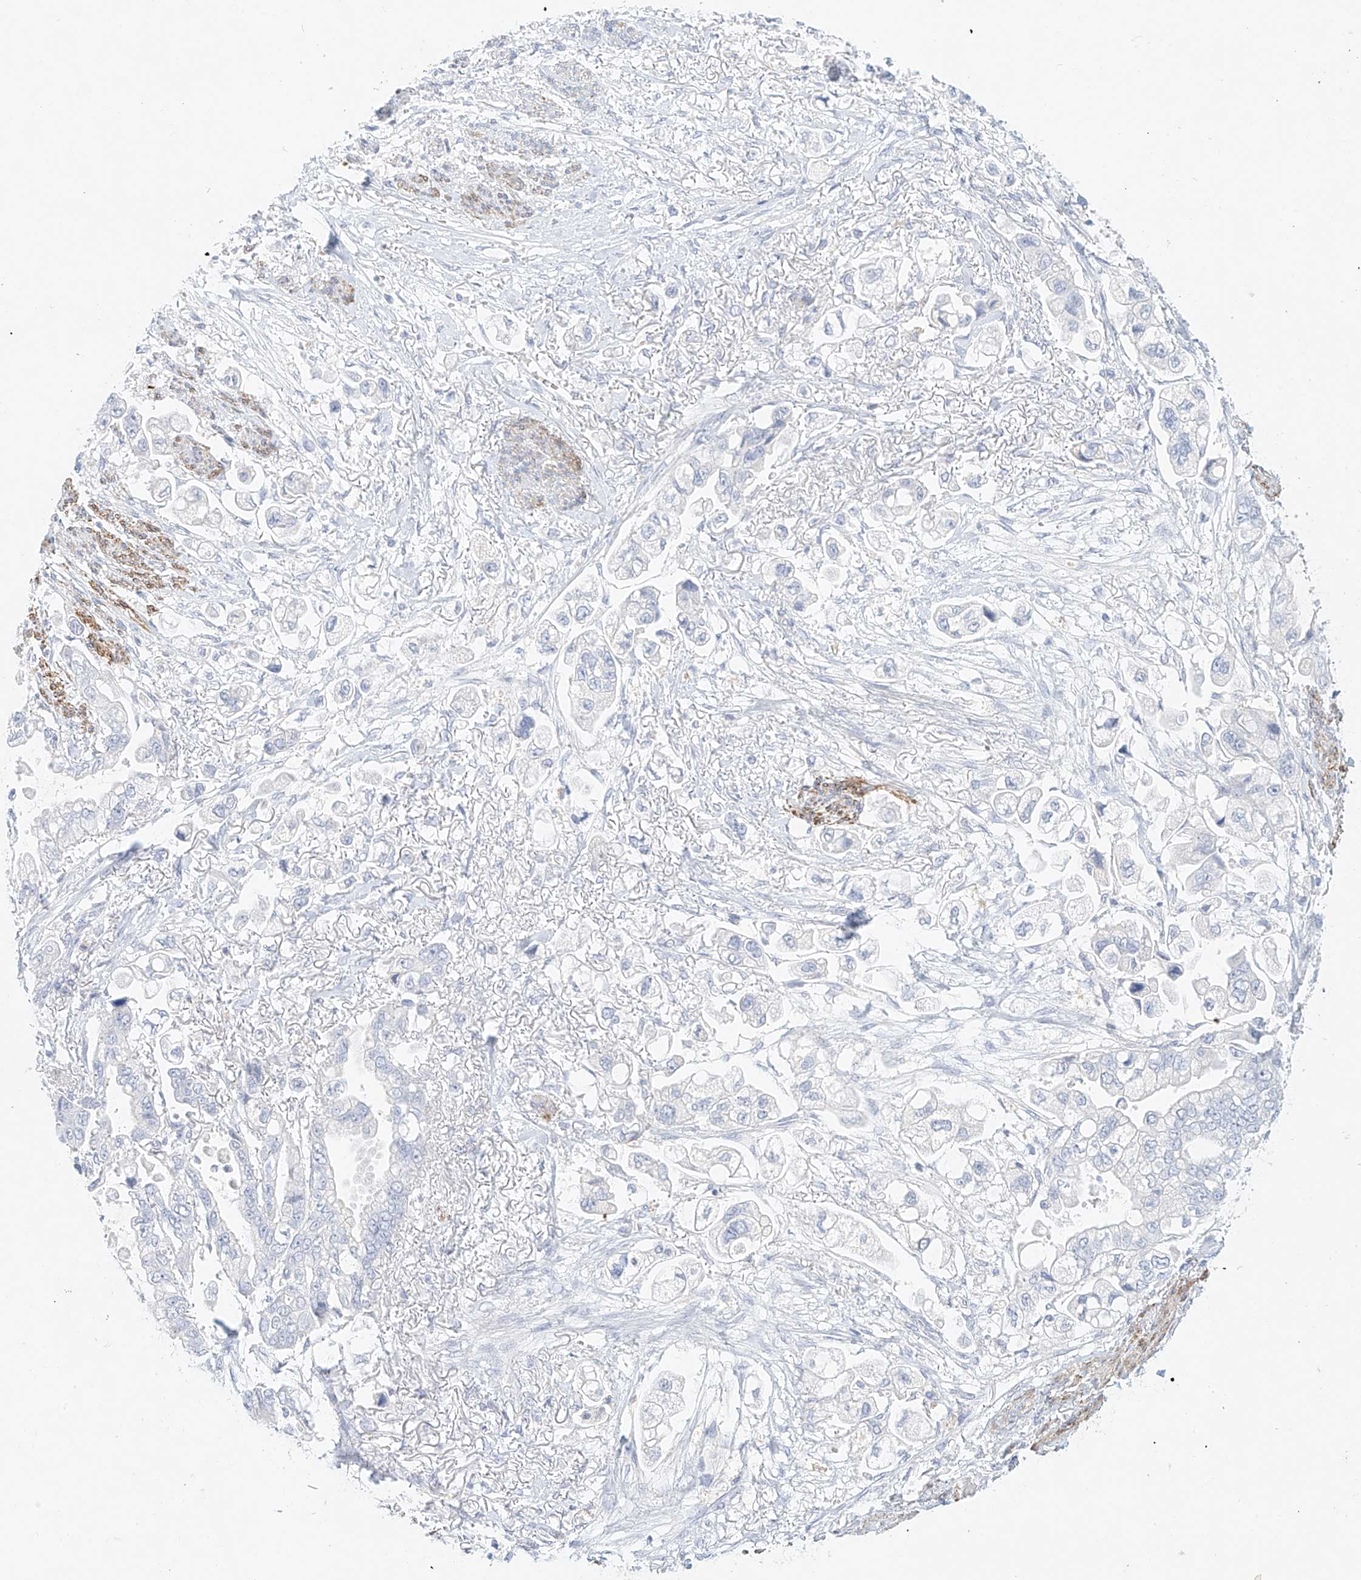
{"staining": {"intensity": "negative", "quantity": "none", "location": "none"}, "tissue": "stomach cancer", "cell_type": "Tumor cells", "image_type": "cancer", "snomed": [{"axis": "morphology", "description": "Adenocarcinoma, NOS"}, {"axis": "topography", "description": "Stomach"}], "caption": "Tumor cells show no significant positivity in stomach cancer.", "gene": "ST3GAL5", "patient": {"sex": "male", "age": 62}}